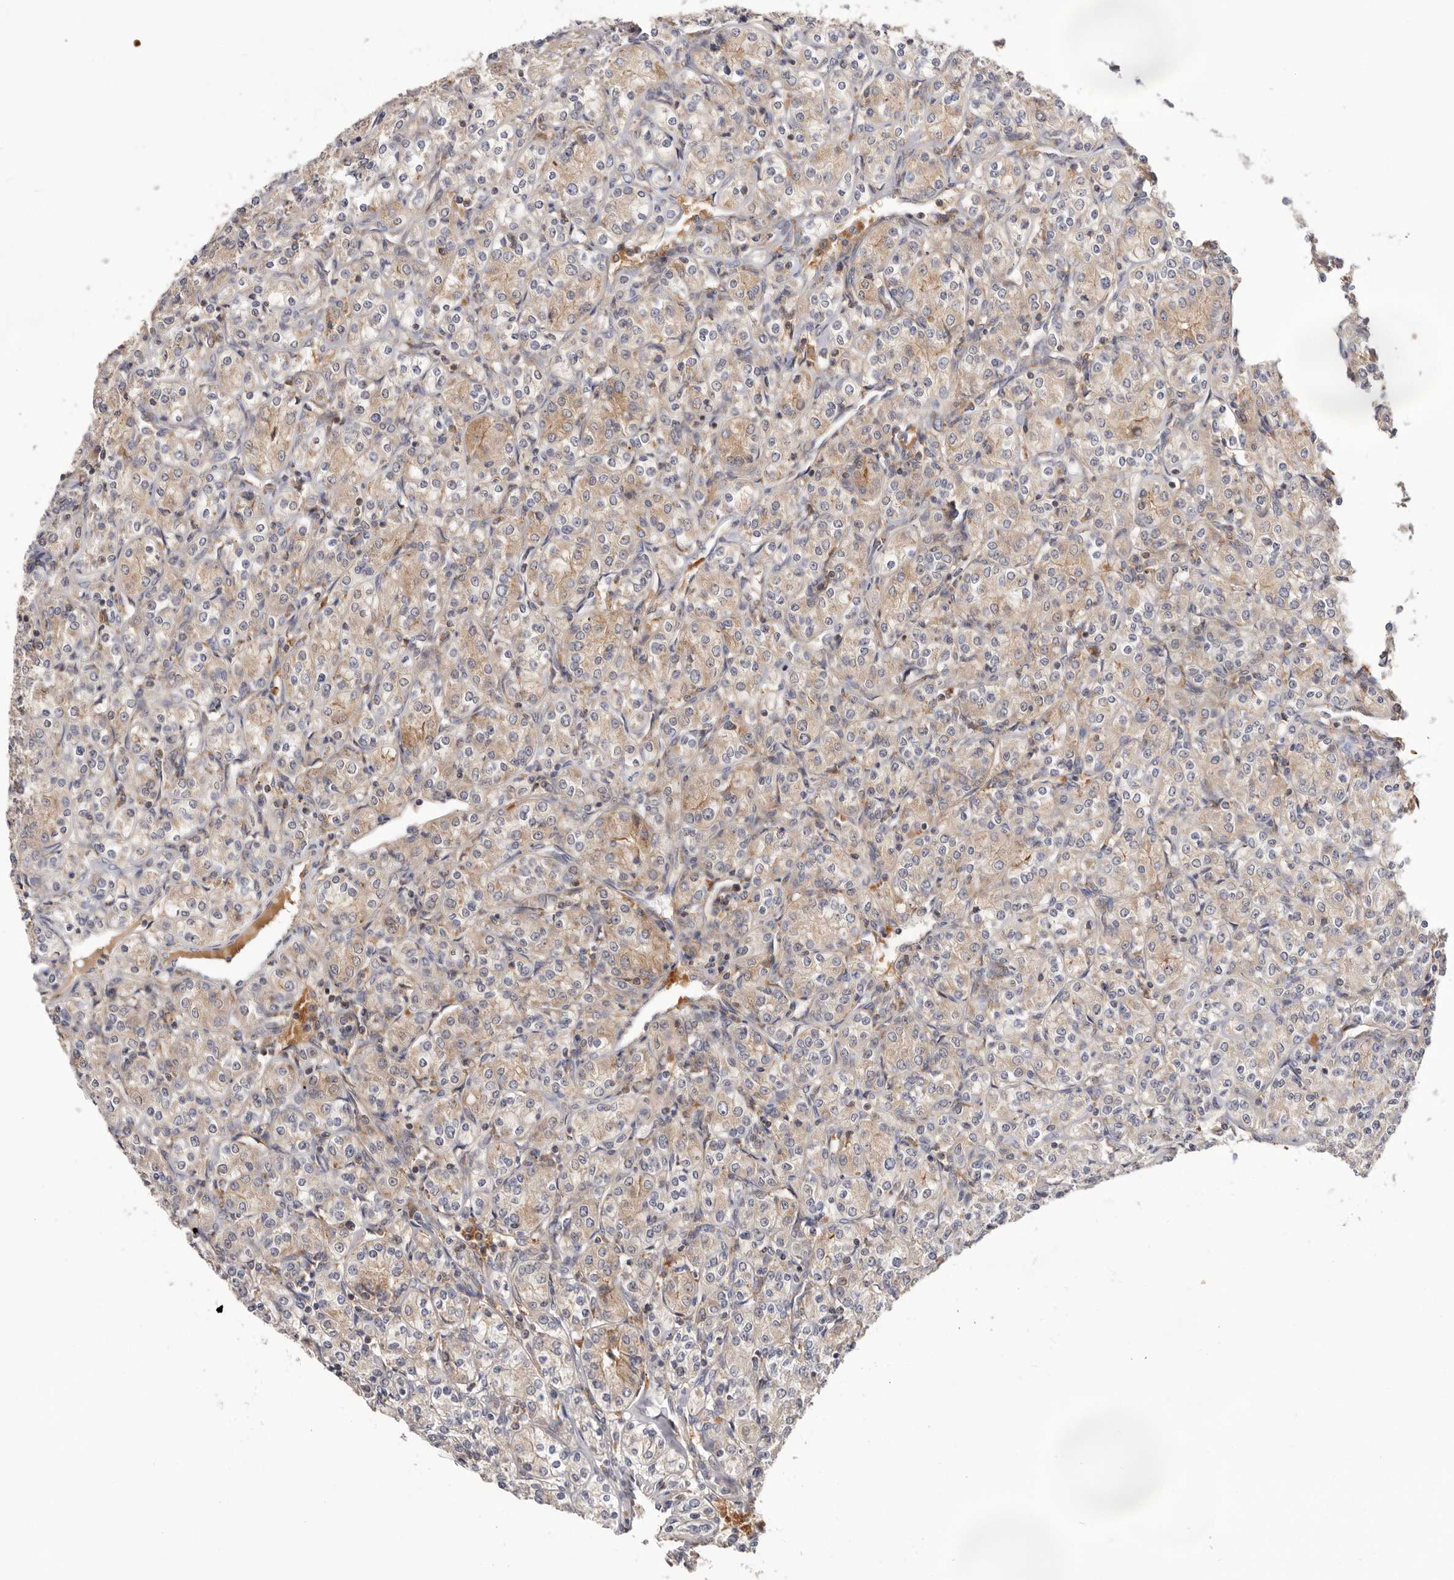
{"staining": {"intensity": "weak", "quantity": "25%-75%", "location": "cytoplasmic/membranous"}, "tissue": "renal cancer", "cell_type": "Tumor cells", "image_type": "cancer", "snomed": [{"axis": "morphology", "description": "Adenocarcinoma, NOS"}, {"axis": "topography", "description": "Kidney"}], "caption": "Renal cancer (adenocarcinoma) stained with DAB immunohistochemistry exhibits low levels of weak cytoplasmic/membranous expression in about 25%-75% of tumor cells.", "gene": "RNF213", "patient": {"sex": "male", "age": 77}}